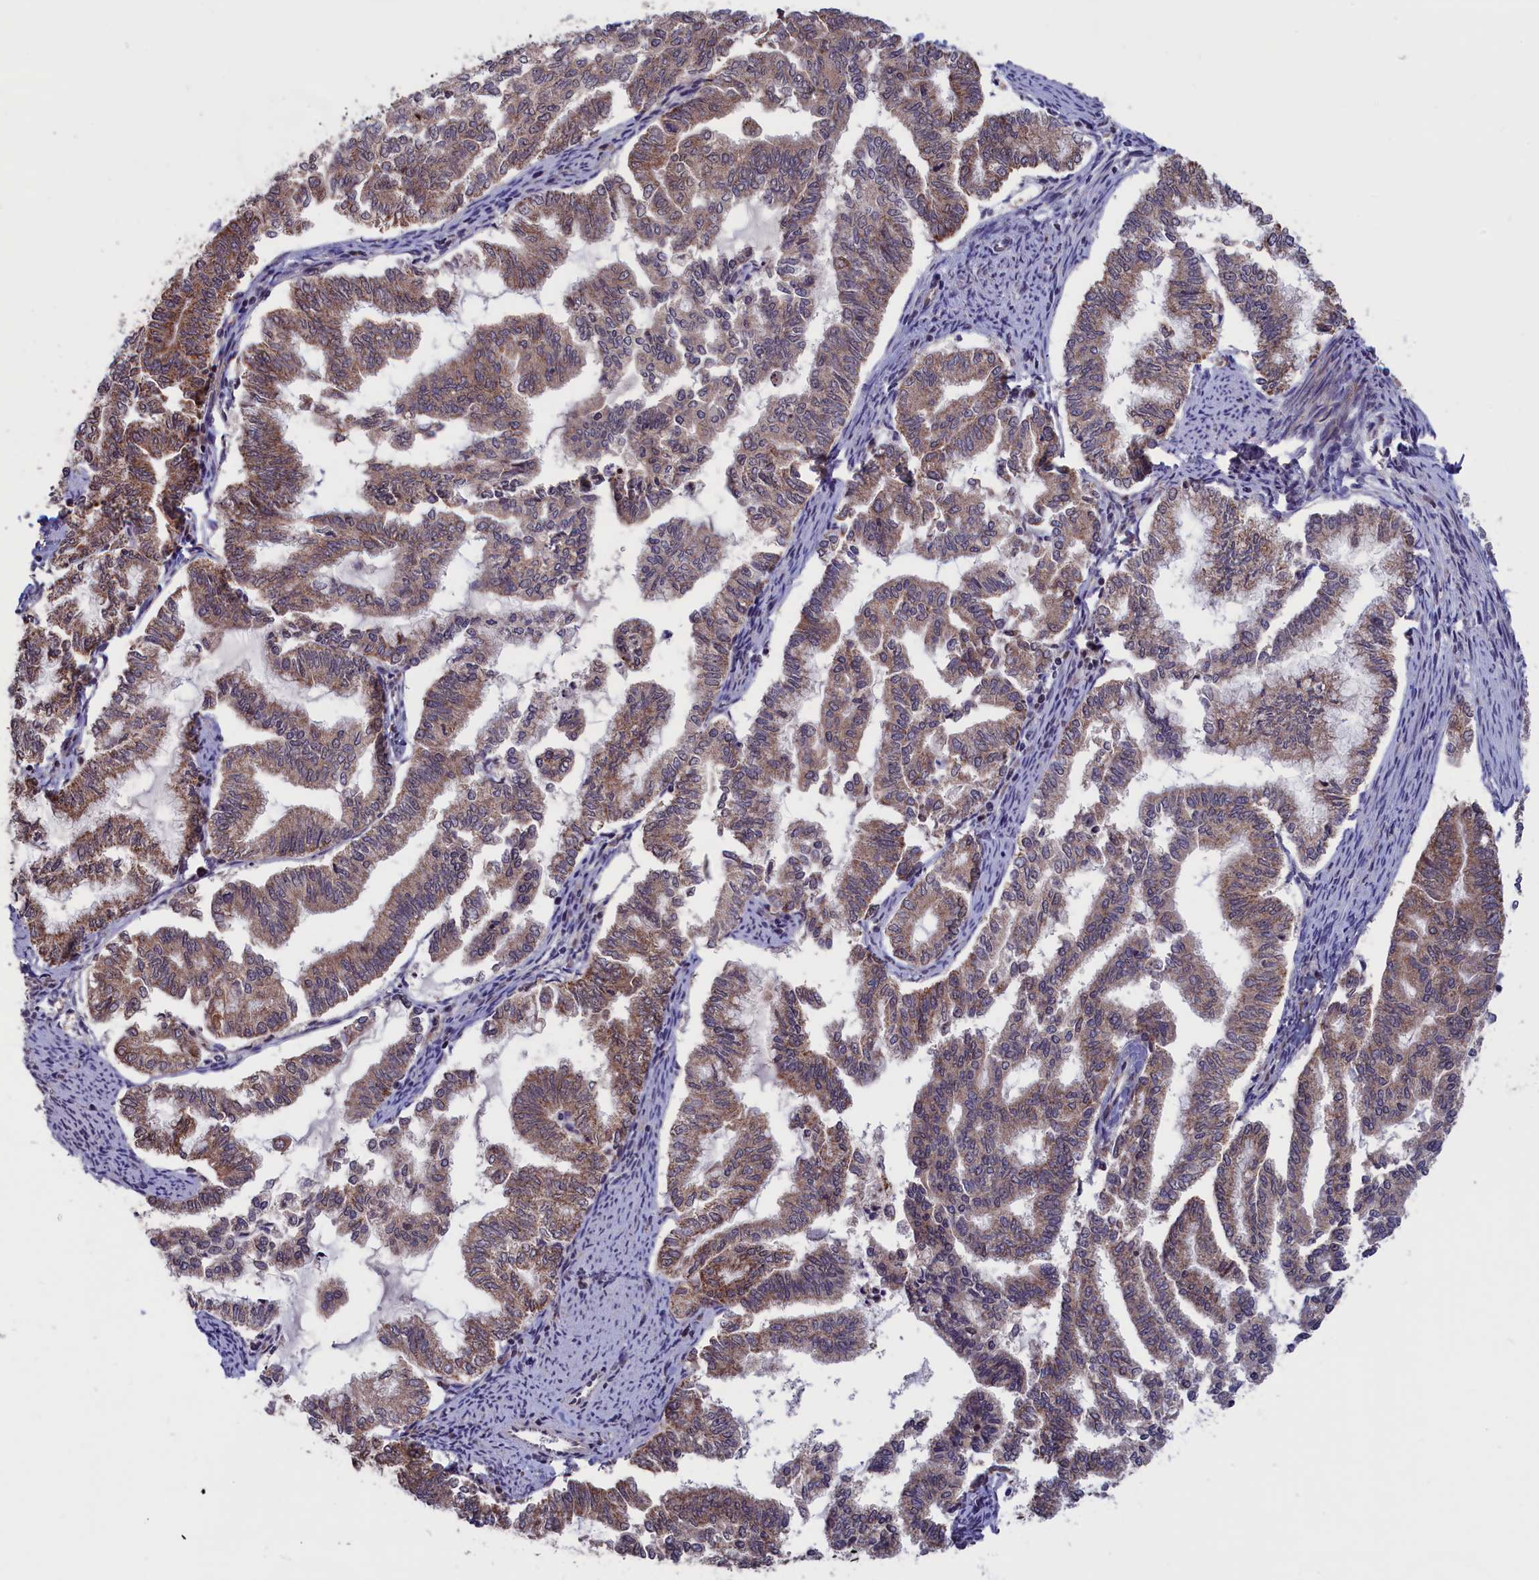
{"staining": {"intensity": "weak", "quantity": ">75%", "location": "cytoplasmic/membranous"}, "tissue": "endometrial cancer", "cell_type": "Tumor cells", "image_type": "cancer", "snomed": [{"axis": "morphology", "description": "Adenocarcinoma, NOS"}, {"axis": "topography", "description": "Endometrium"}], "caption": "Human endometrial cancer stained with a brown dye displays weak cytoplasmic/membranous positive positivity in about >75% of tumor cells.", "gene": "TIMM44", "patient": {"sex": "female", "age": 79}}